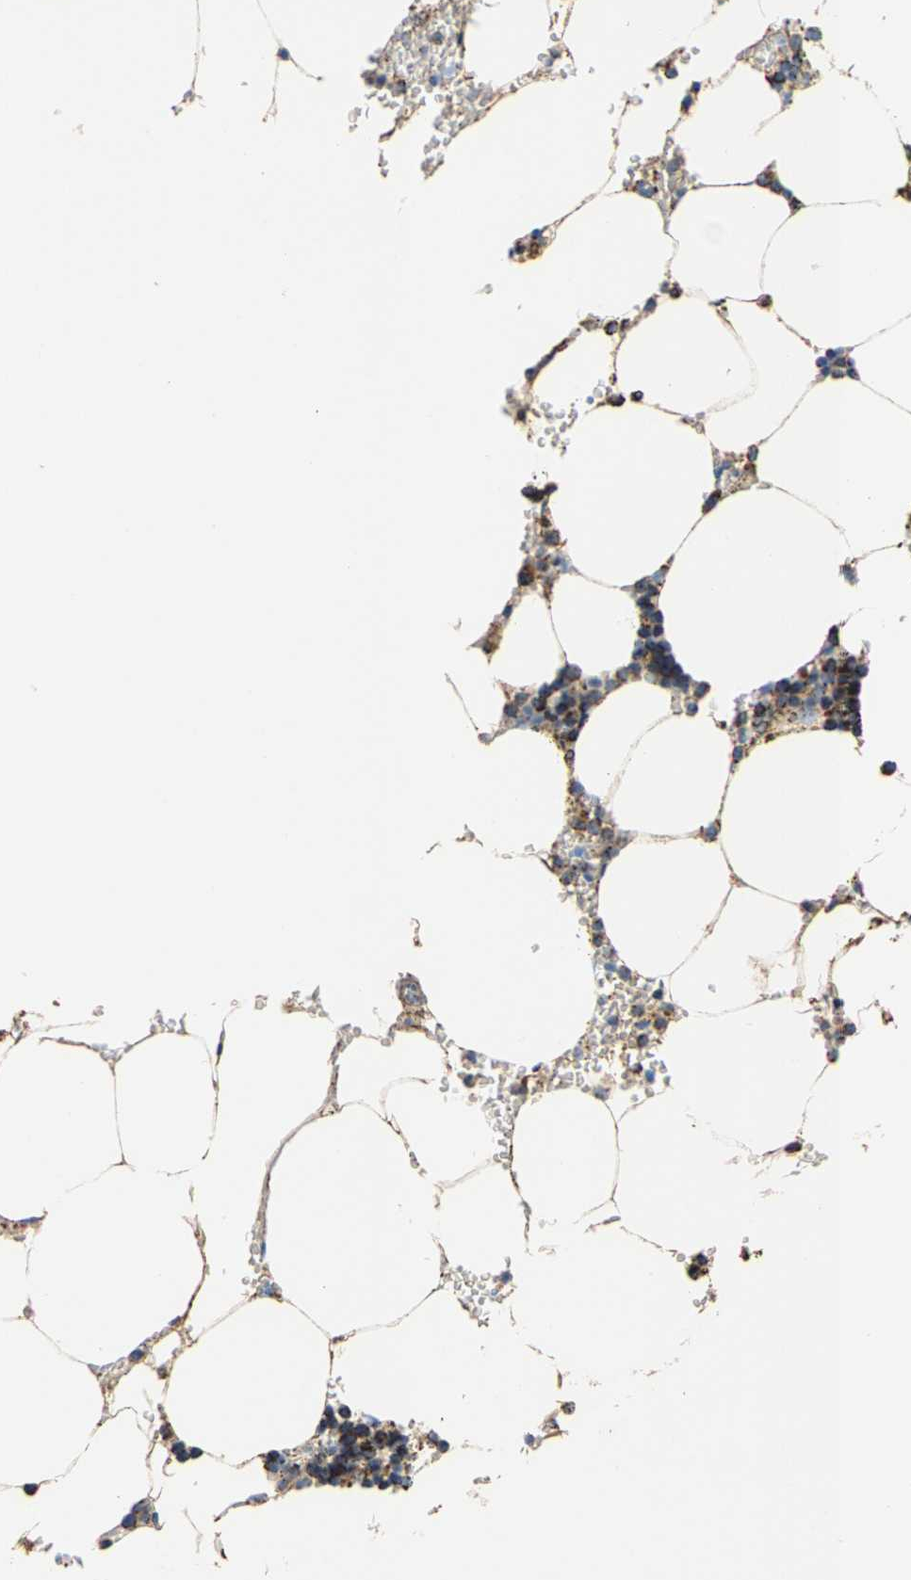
{"staining": {"intensity": "moderate", "quantity": ">75%", "location": "cytoplasmic/membranous"}, "tissue": "bone marrow", "cell_type": "Hematopoietic cells", "image_type": "normal", "snomed": [{"axis": "morphology", "description": "Normal tissue, NOS"}, {"axis": "topography", "description": "Bone marrow"}], "caption": "The image shows immunohistochemical staining of unremarkable bone marrow. There is moderate cytoplasmic/membranous expression is seen in approximately >75% of hematopoietic cells.", "gene": "SHMT2", "patient": {"sex": "male", "age": 70}}